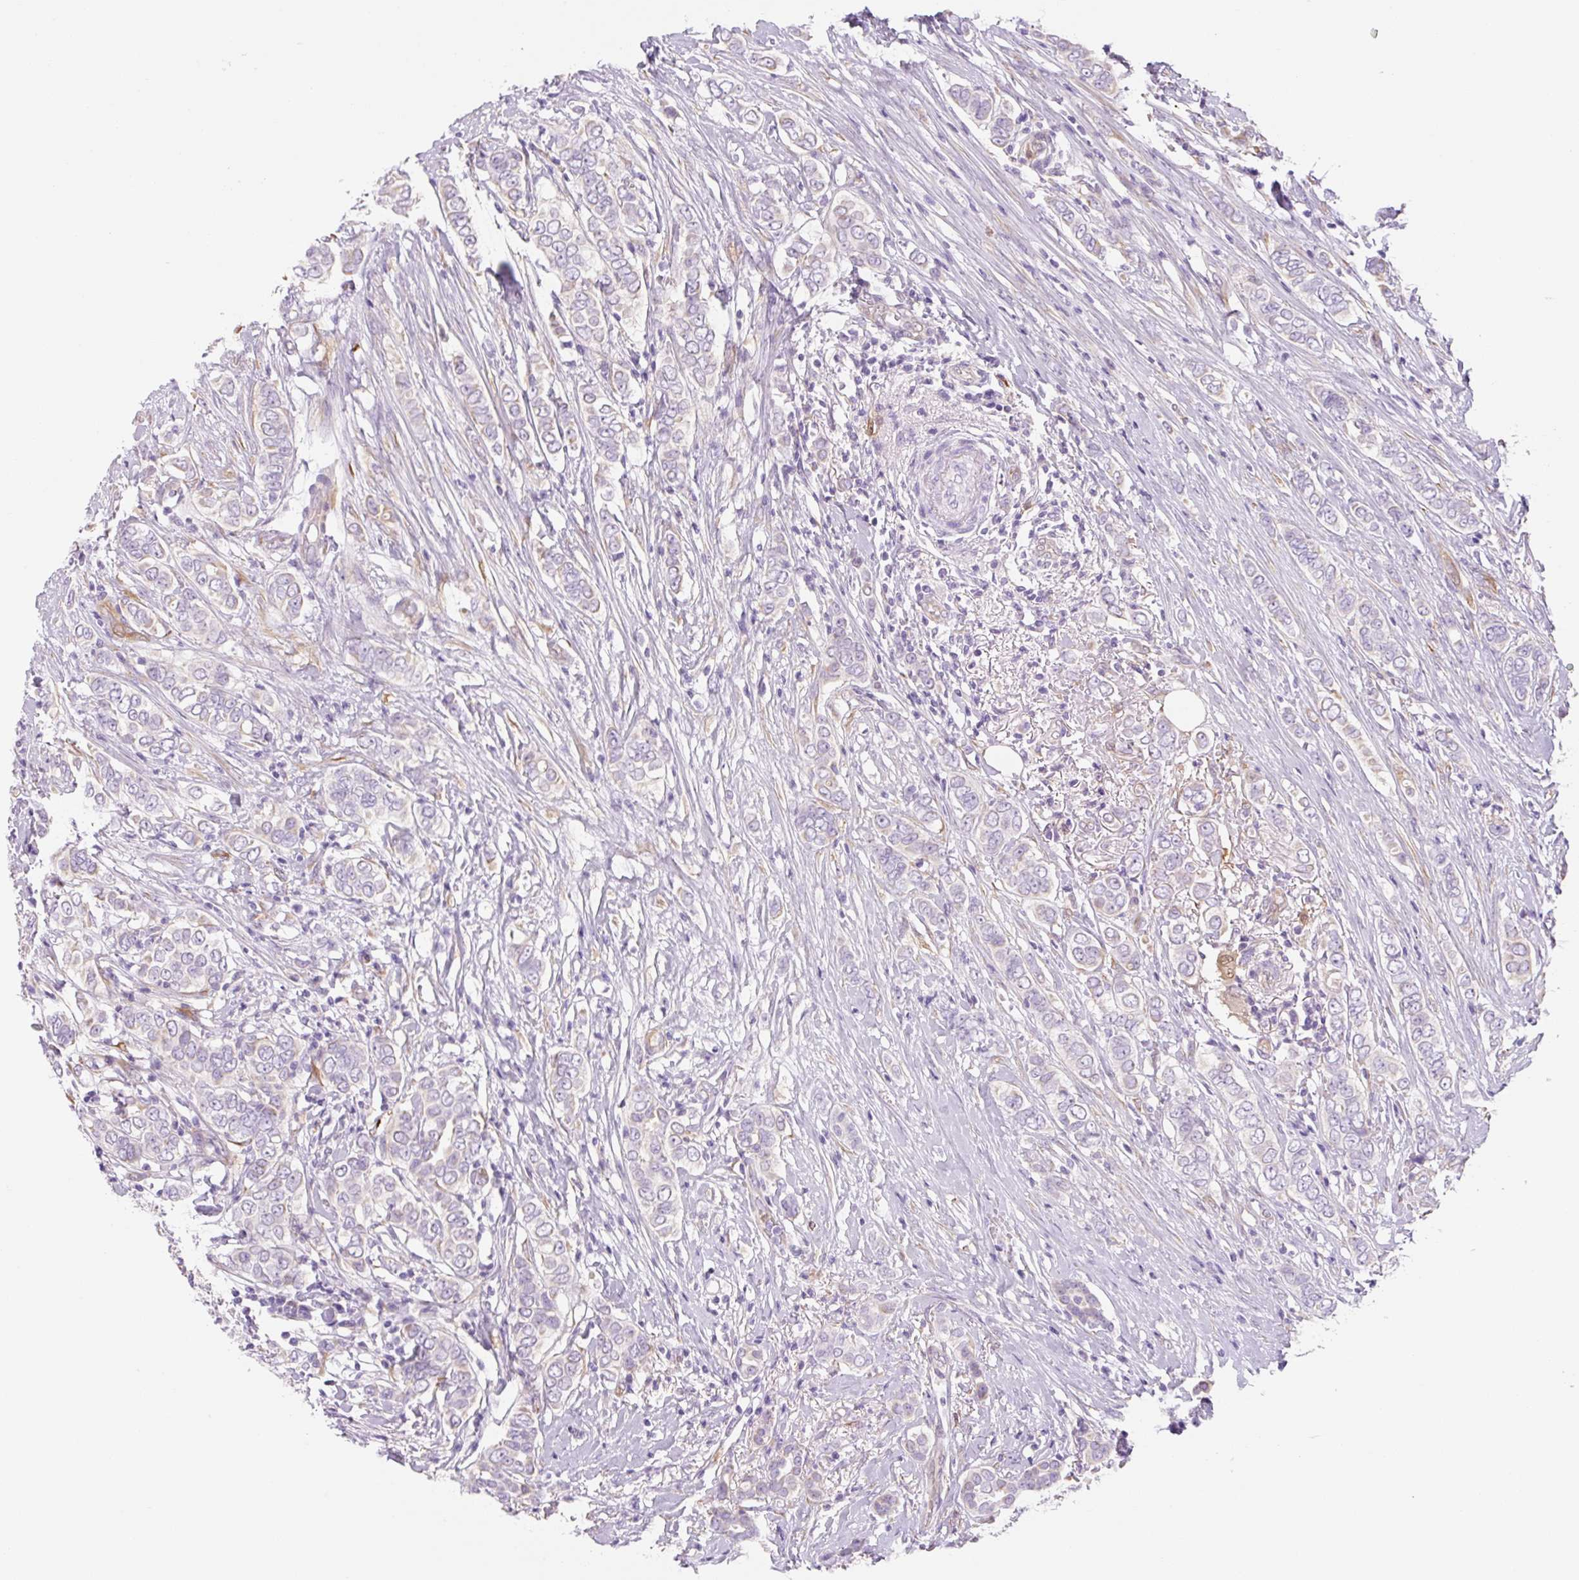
{"staining": {"intensity": "weak", "quantity": "<25%", "location": "cytoplasmic/membranous"}, "tissue": "breast cancer", "cell_type": "Tumor cells", "image_type": "cancer", "snomed": [{"axis": "morphology", "description": "Lobular carcinoma"}, {"axis": "topography", "description": "Breast"}], "caption": "A photomicrograph of breast lobular carcinoma stained for a protein displays no brown staining in tumor cells. (Immunohistochemistry, brightfield microscopy, high magnification).", "gene": "FABP5", "patient": {"sex": "female", "age": 51}}